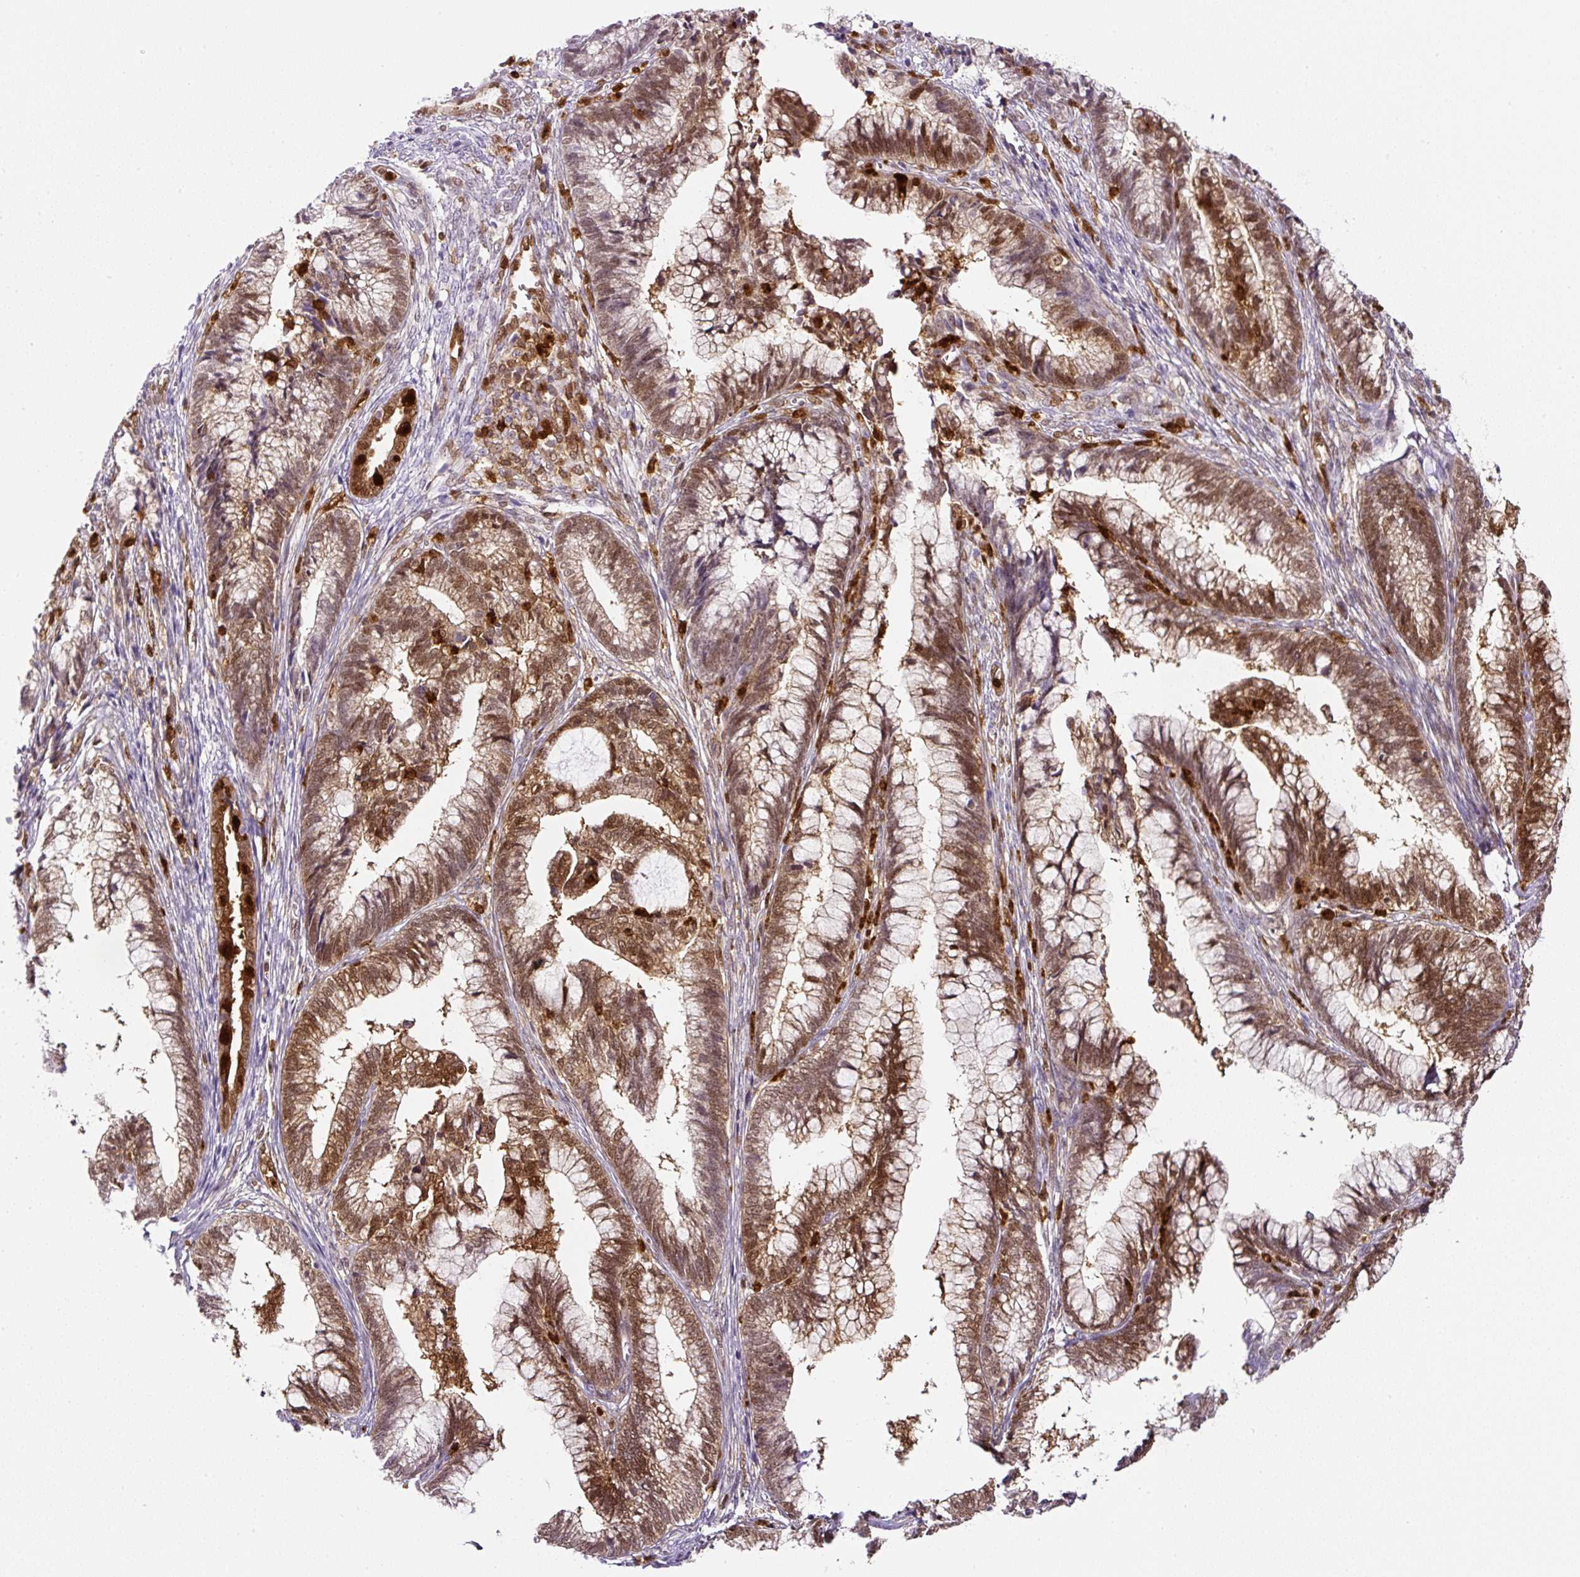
{"staining": {"intensity": "moderate", "quantity": ">75%", "location": "cytoplasmic/membranous,nuclear"}, "tissue": "cervical cancer", "cell_type": "Tumor cells", "image_type": "cancer", "snomed": [{"axis": "morphology", "description": "Adenocarcinoma, NOS"}, {"axis": "topography", "description": "Cervix"}], "caption": "A photomicrograph of human cervical cancer stained for a protein shows moderate cytoplasmic/membranous and nuclear brown staining in tumor cells.", "gene": "ANXA1", "patient": {"sex": "female", "age": 44}}